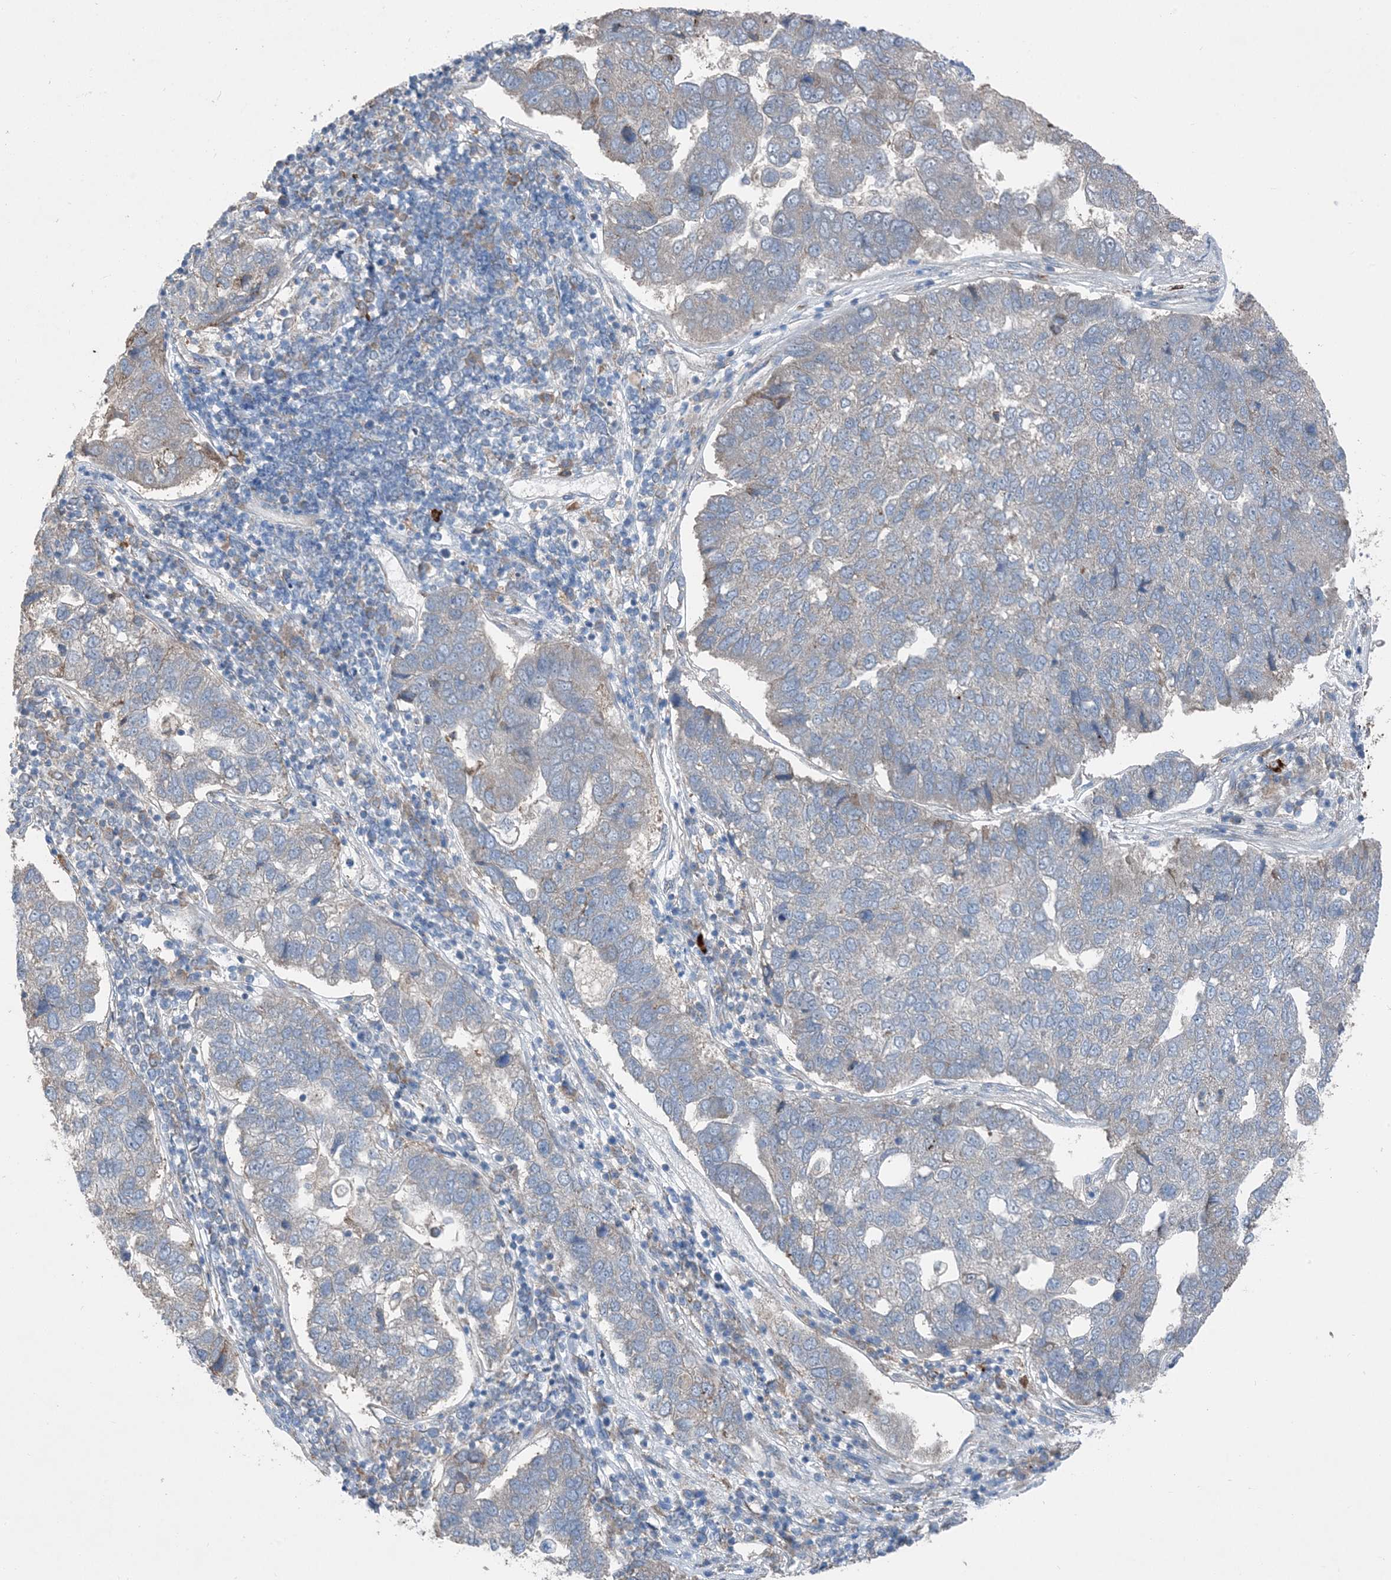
{"staining": {"intensity": "weak", "quantity": "<25%", "location": "cytoplasmic/membranous"}, "tissue": "pancreatic cancer", "cell_type": "Tumor cells", "image_type": "cancer", "snomed": [{"axis": "morphology", "description": "Adenocarcinoma, NOS"}, {"axis": "topography", "description": "Pancreas"}], "caption": "Tumor cells are negative for brown protein staining in pancreatic adenocarcinoma.", "gene": "DHX30", "patient": {"sex": "female", "age": 61}}